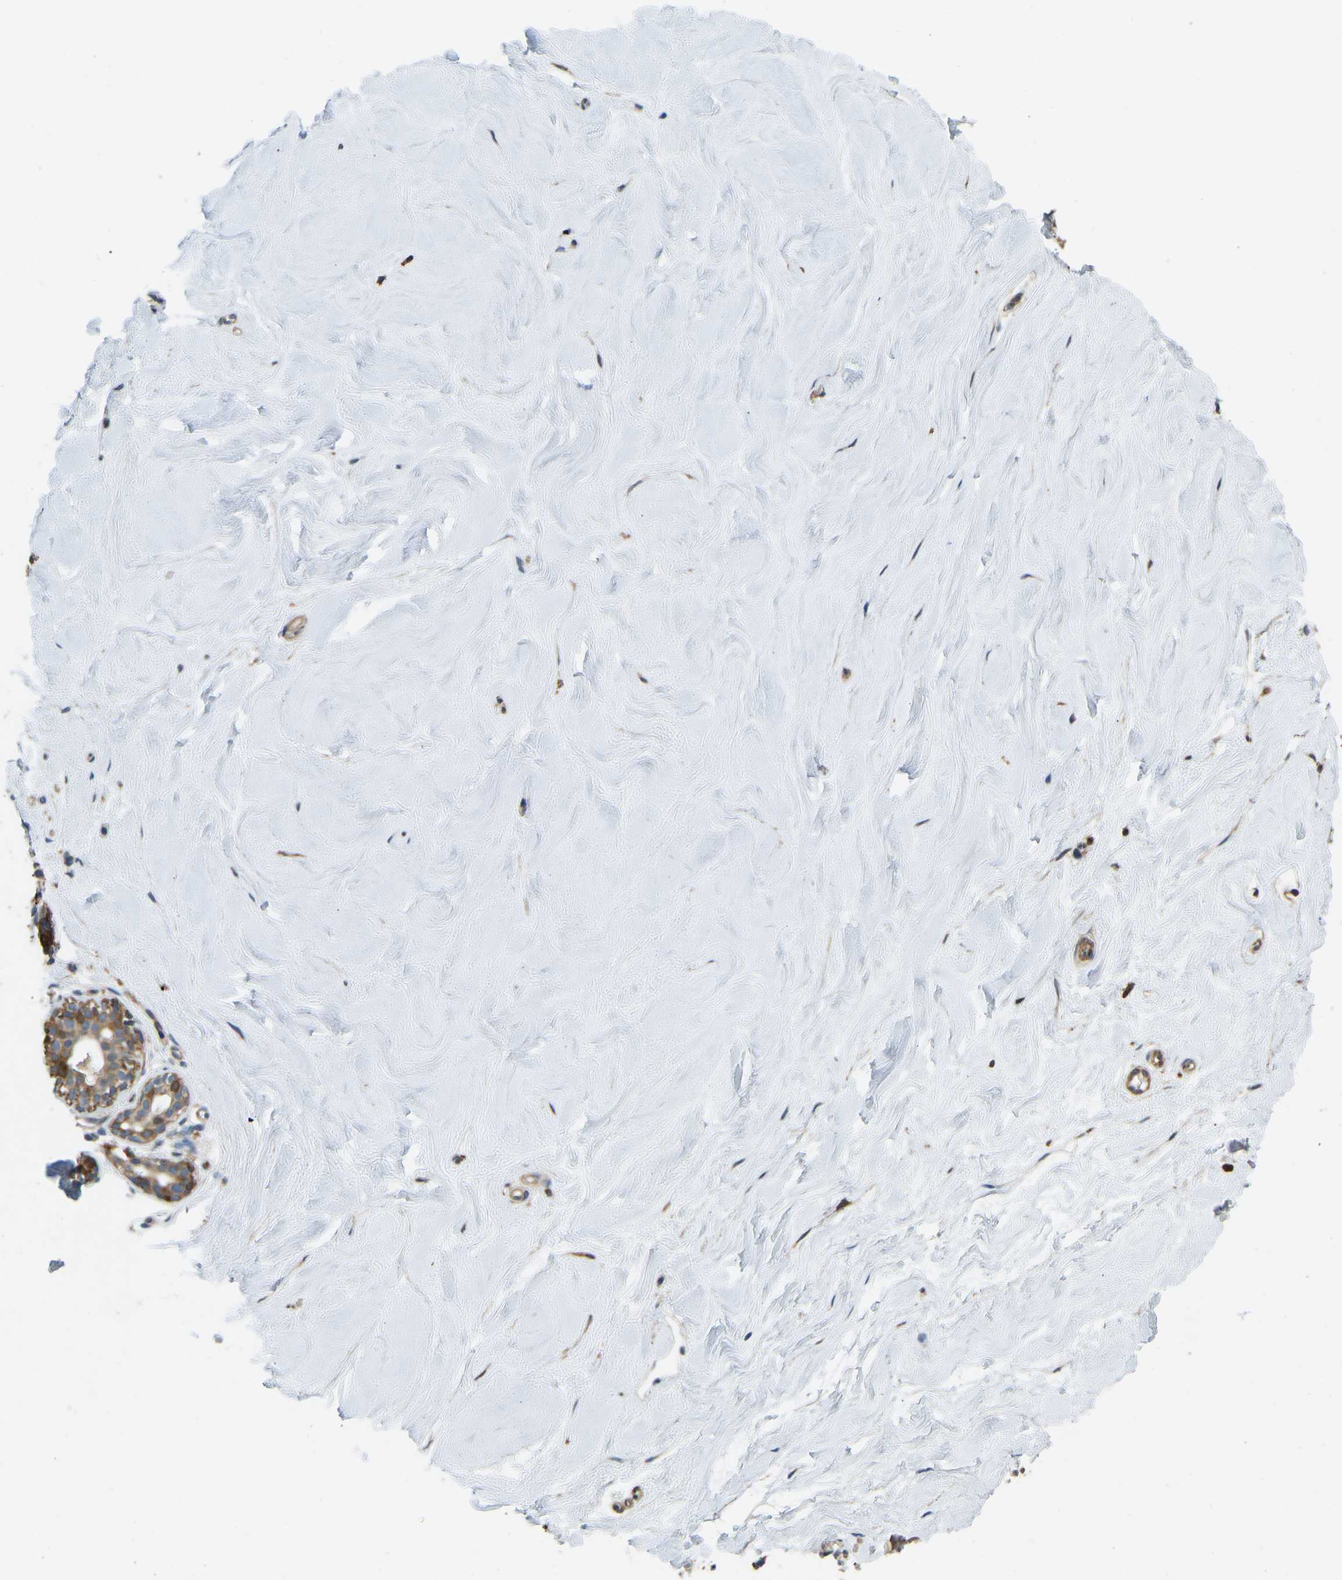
{"staining": {"intensity": "moderate", "quantity": ">75%", "location": "cytoplasmic/membranous"}, "tissue": "breast", "cell_type": "Adipocytes", "image_type": "normal", "snomed": [{"axis": "morphology", "description": "Normal tissue, NOS"}, {"axis": "topography", "description": "Breast"}], "caption": "This photomicrograph exhibits benign breast stained with immunohistochemistry (IHC) to label a protein in brown. The cytoplasmic/membranous of adipocytes show moderate positivity for the protein. Nuclei are counter-stained blue.", "gene": "OS9", "patient": {"sex": "female", "age": 22}}